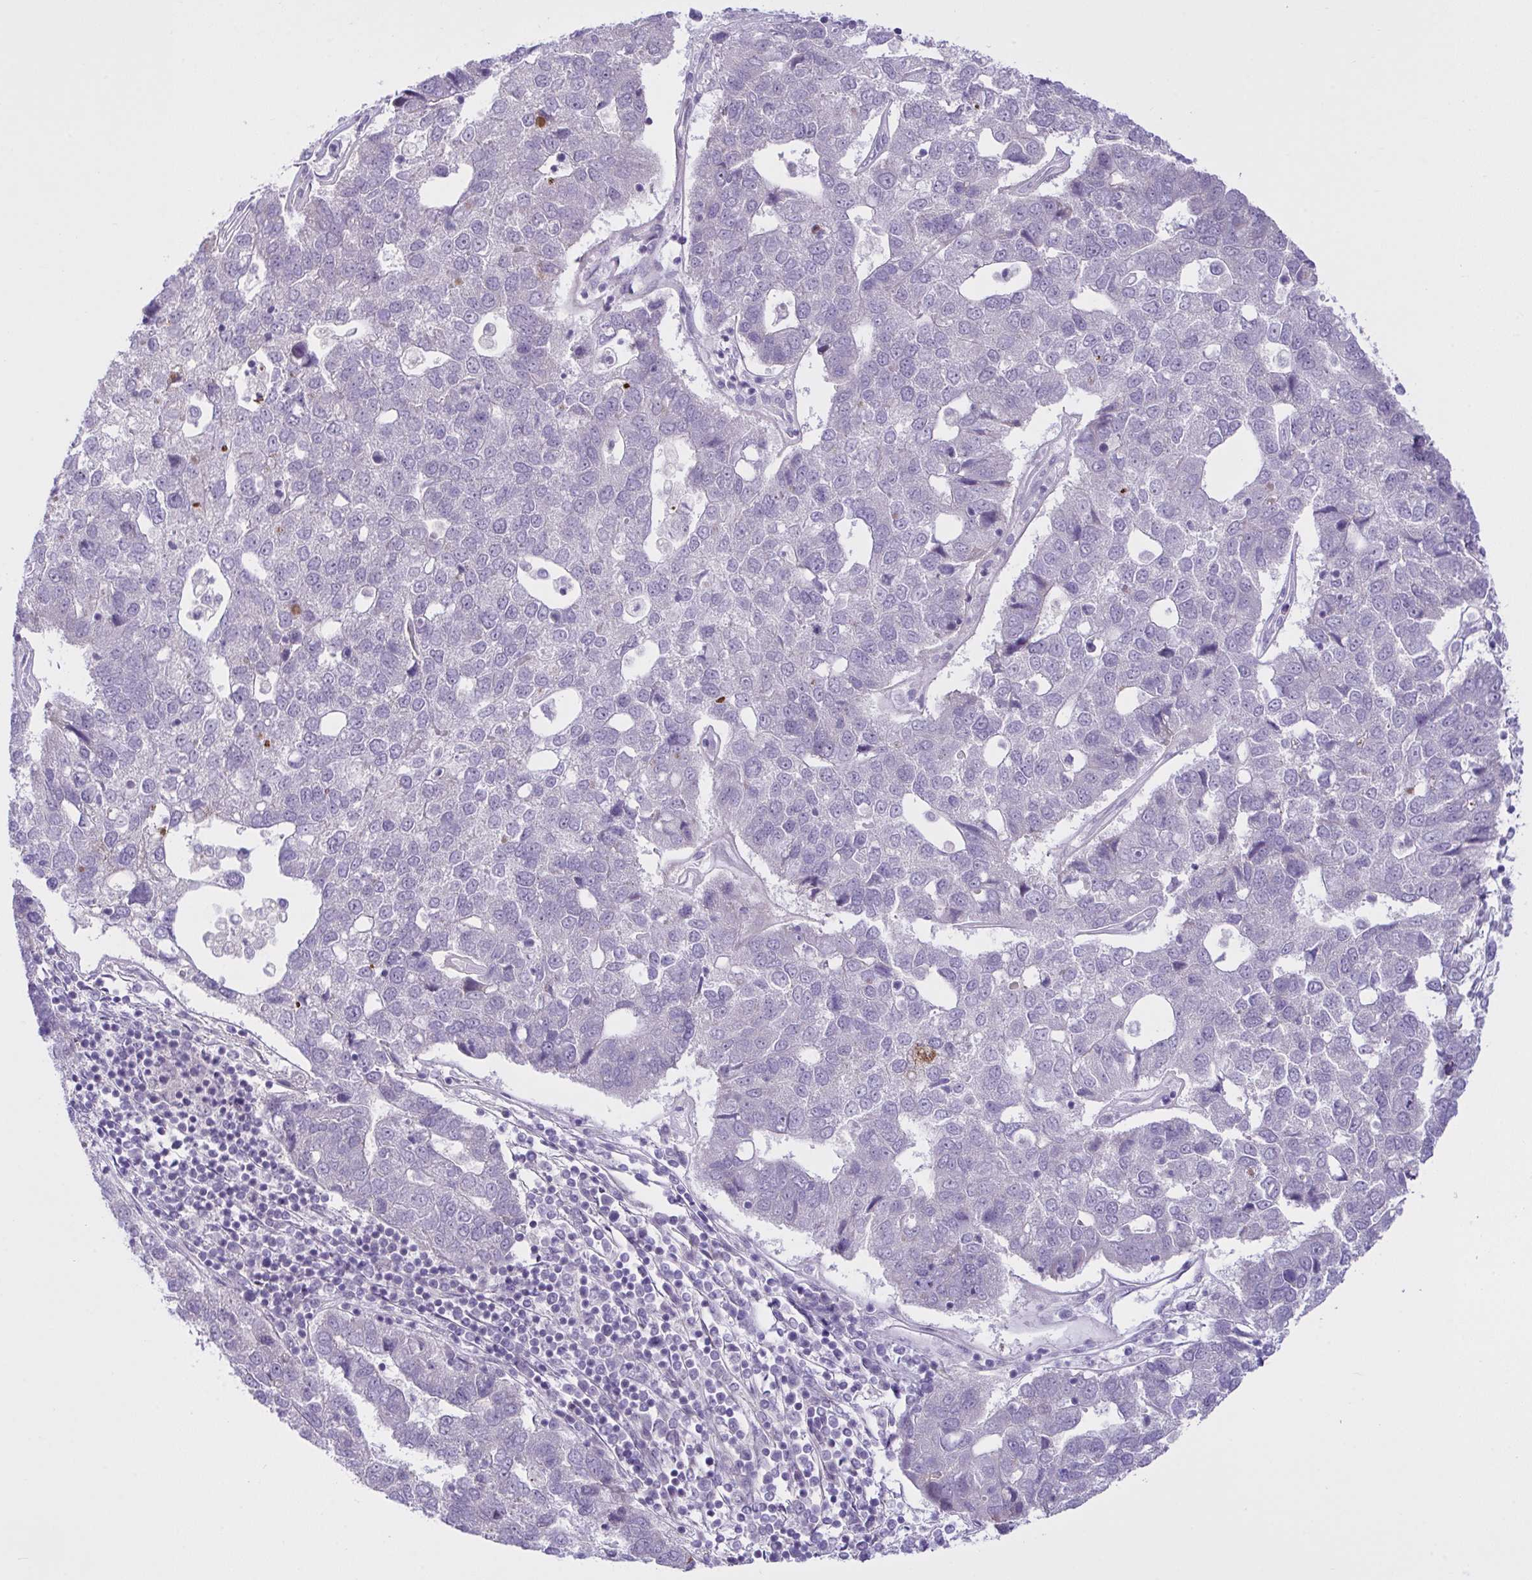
{"staining": {"intensity": "negative", "quantity": "none", "location": "none"}, "tissue": "pancreatic cancer", "cell_type": "Tumor cells", "image_type": "cancer", "snomed": [{"axis": "morphology", "description": "Adenocarcinoma, NOS"}, {"axis": "topography", "description": "Pancreas"}], "caption": "Immunohistochemical staining of human pancreatic adenocarcinoma reveals no significant expression in tumor cells. (DAB (3,3'-diaminobenzidine) immunohistochemistry with hematoxylin counter stain).", "gene": "SYNPO2L", "patient": {"sex": "female", "age": 61}}